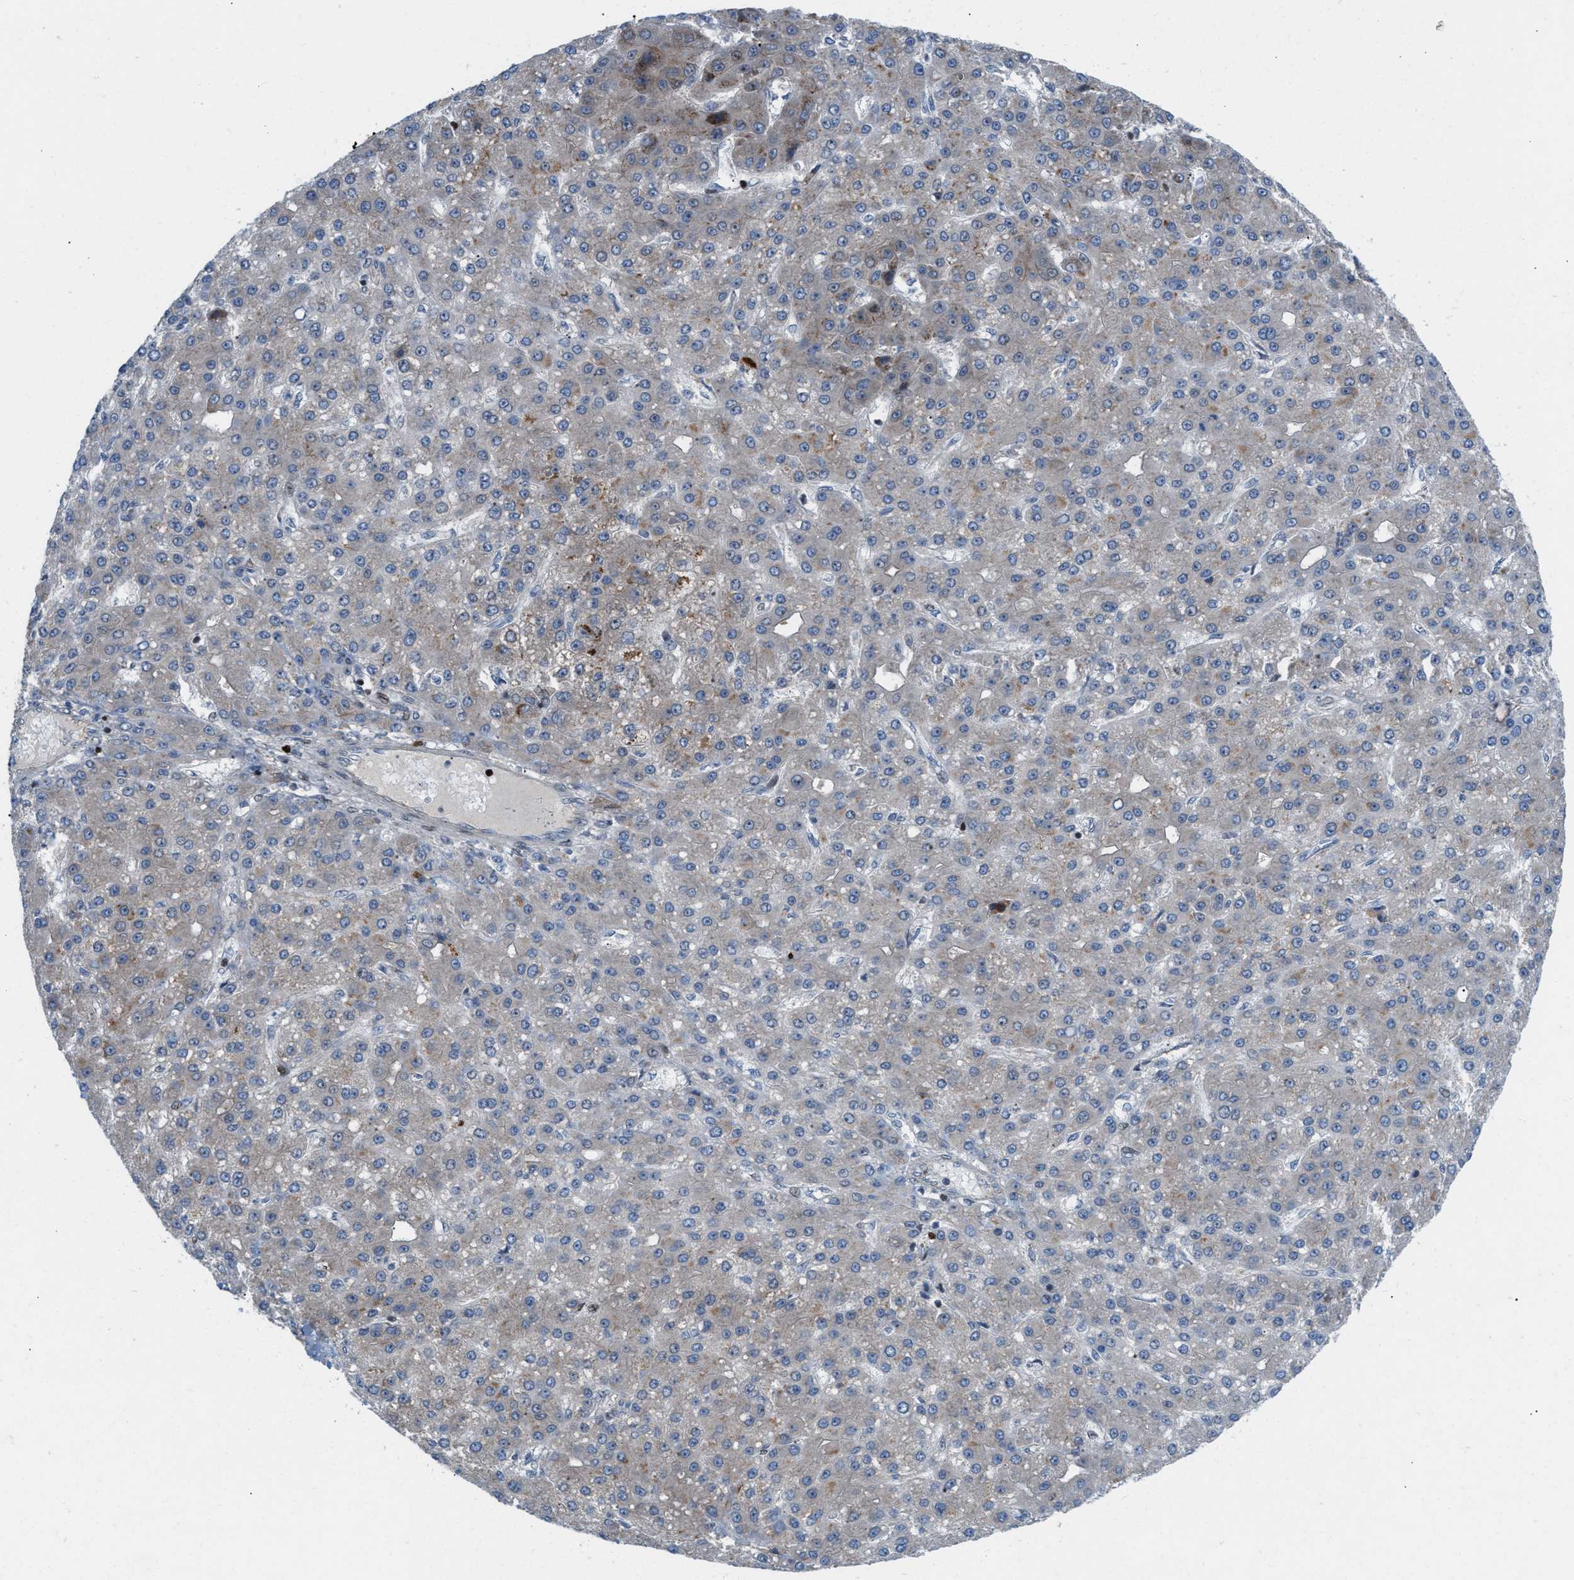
{"staining": {"intensity": "weak", "quantity": "<25%", "location": "cytoplasmic/membranous"}, "tissue": "liver cancer", "cell_type": "Tumor cells", "image_type": "cancer", "snomed": [{"axis": "morphology", "description": "Carcinoma, Hepatocellular, NOS"}, {"axis": "topography", "description": "Liver"}], "caption": "The photomicrograph shows no significant staining in tumor cells of liver cancer.", "gene": "ZNF276", "patient": {"sex": "male", "age": 67}}